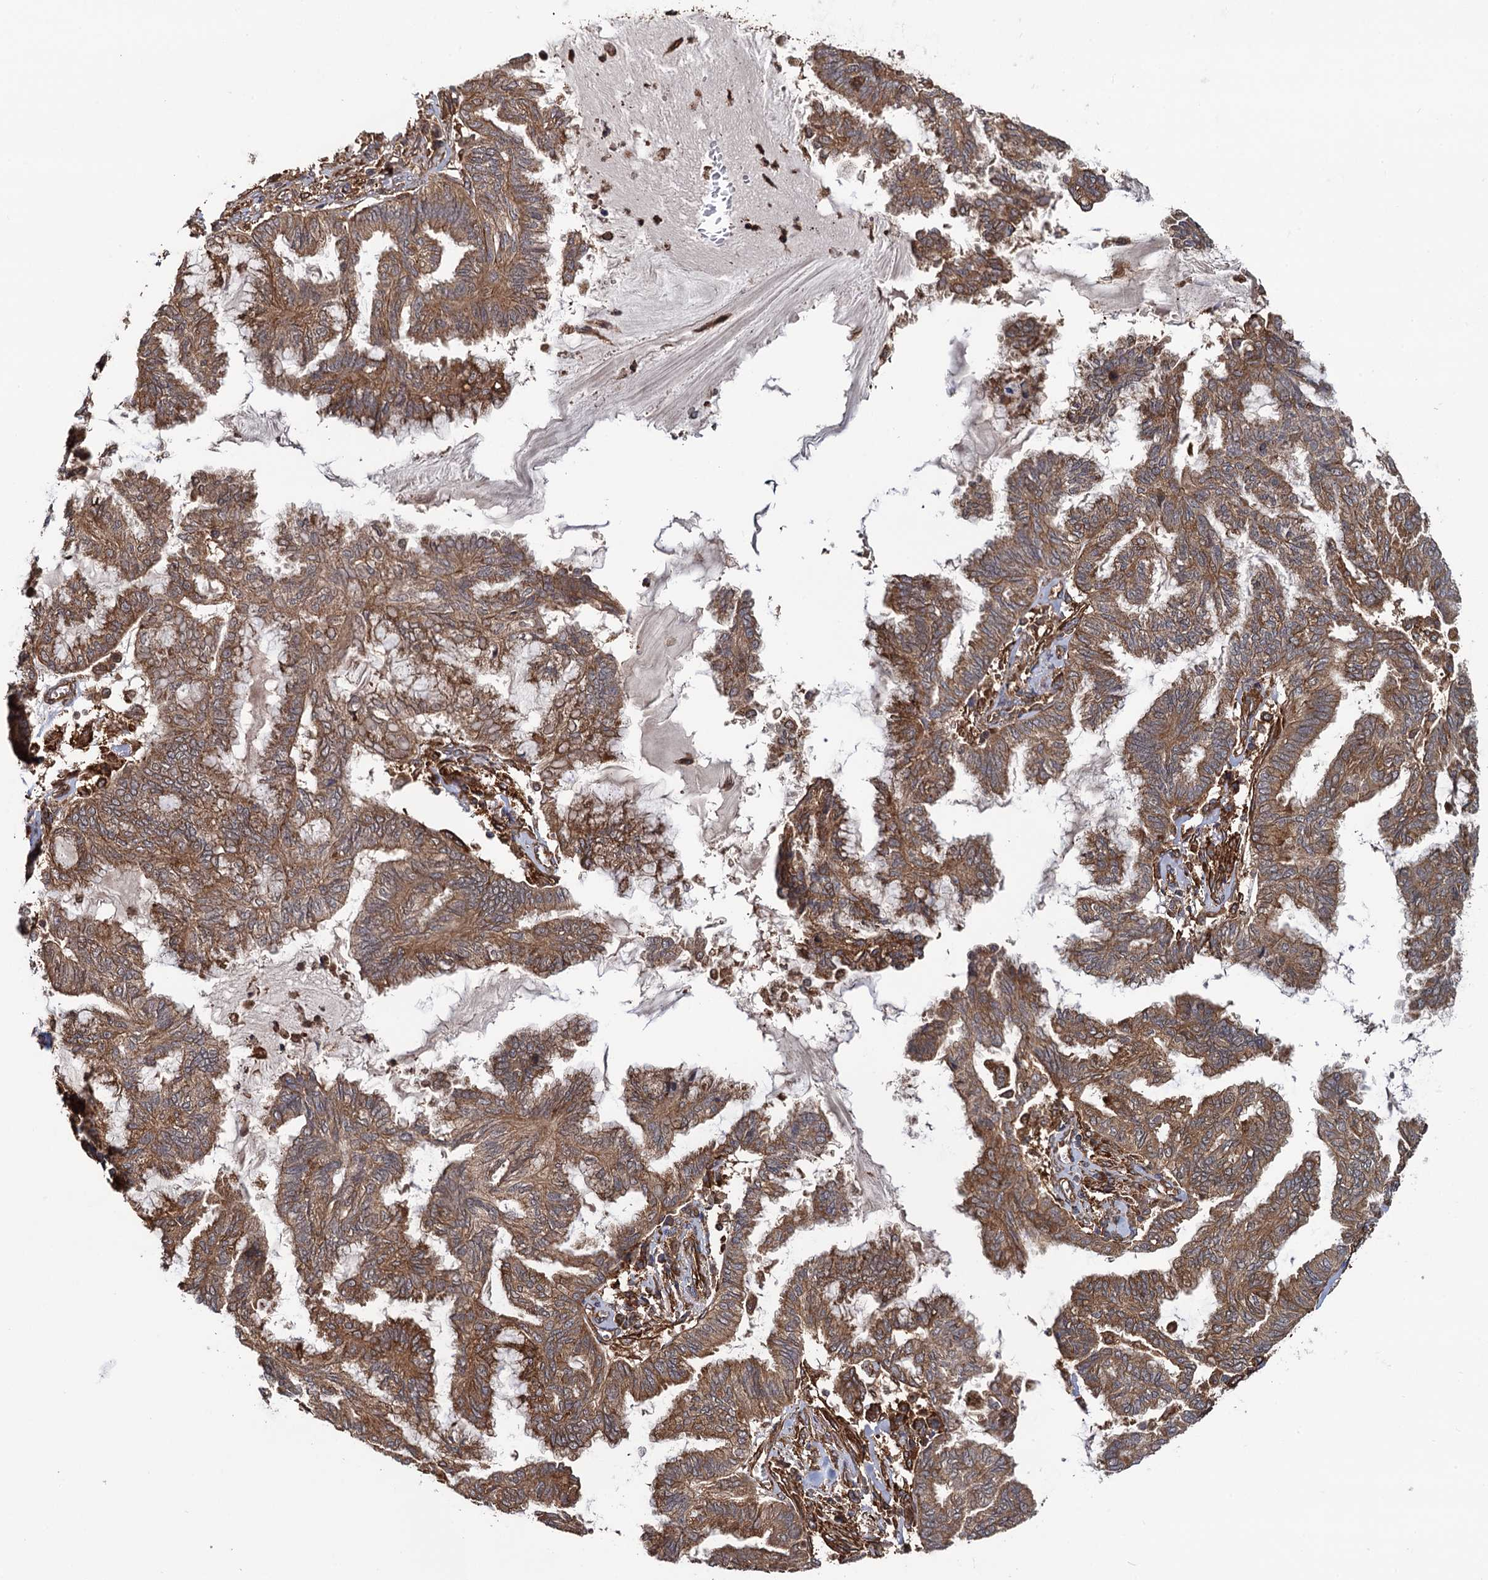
{"staining": {"intensity": "moderate", "quantity": ">75%", "location": "cytoplasmic/membranous"}, "tissue": "endometrial cancer", "cell_type": "Tumor cells", "image_type": "cancer", "snomed": [{"axis": "morphology", "description": "Adenocarcinoma, NOS"}, {"axis": "topography", "description": "Endometrium"}], "caption": "Immunohistochemical staining of endometrial adenocarcinoma reveals moderate cytoplasmic/membranous protein staining in approximately >75% of tumor cells.", "gene": "ATP8B4", "patient": {"sex": "female", "age": 86}}